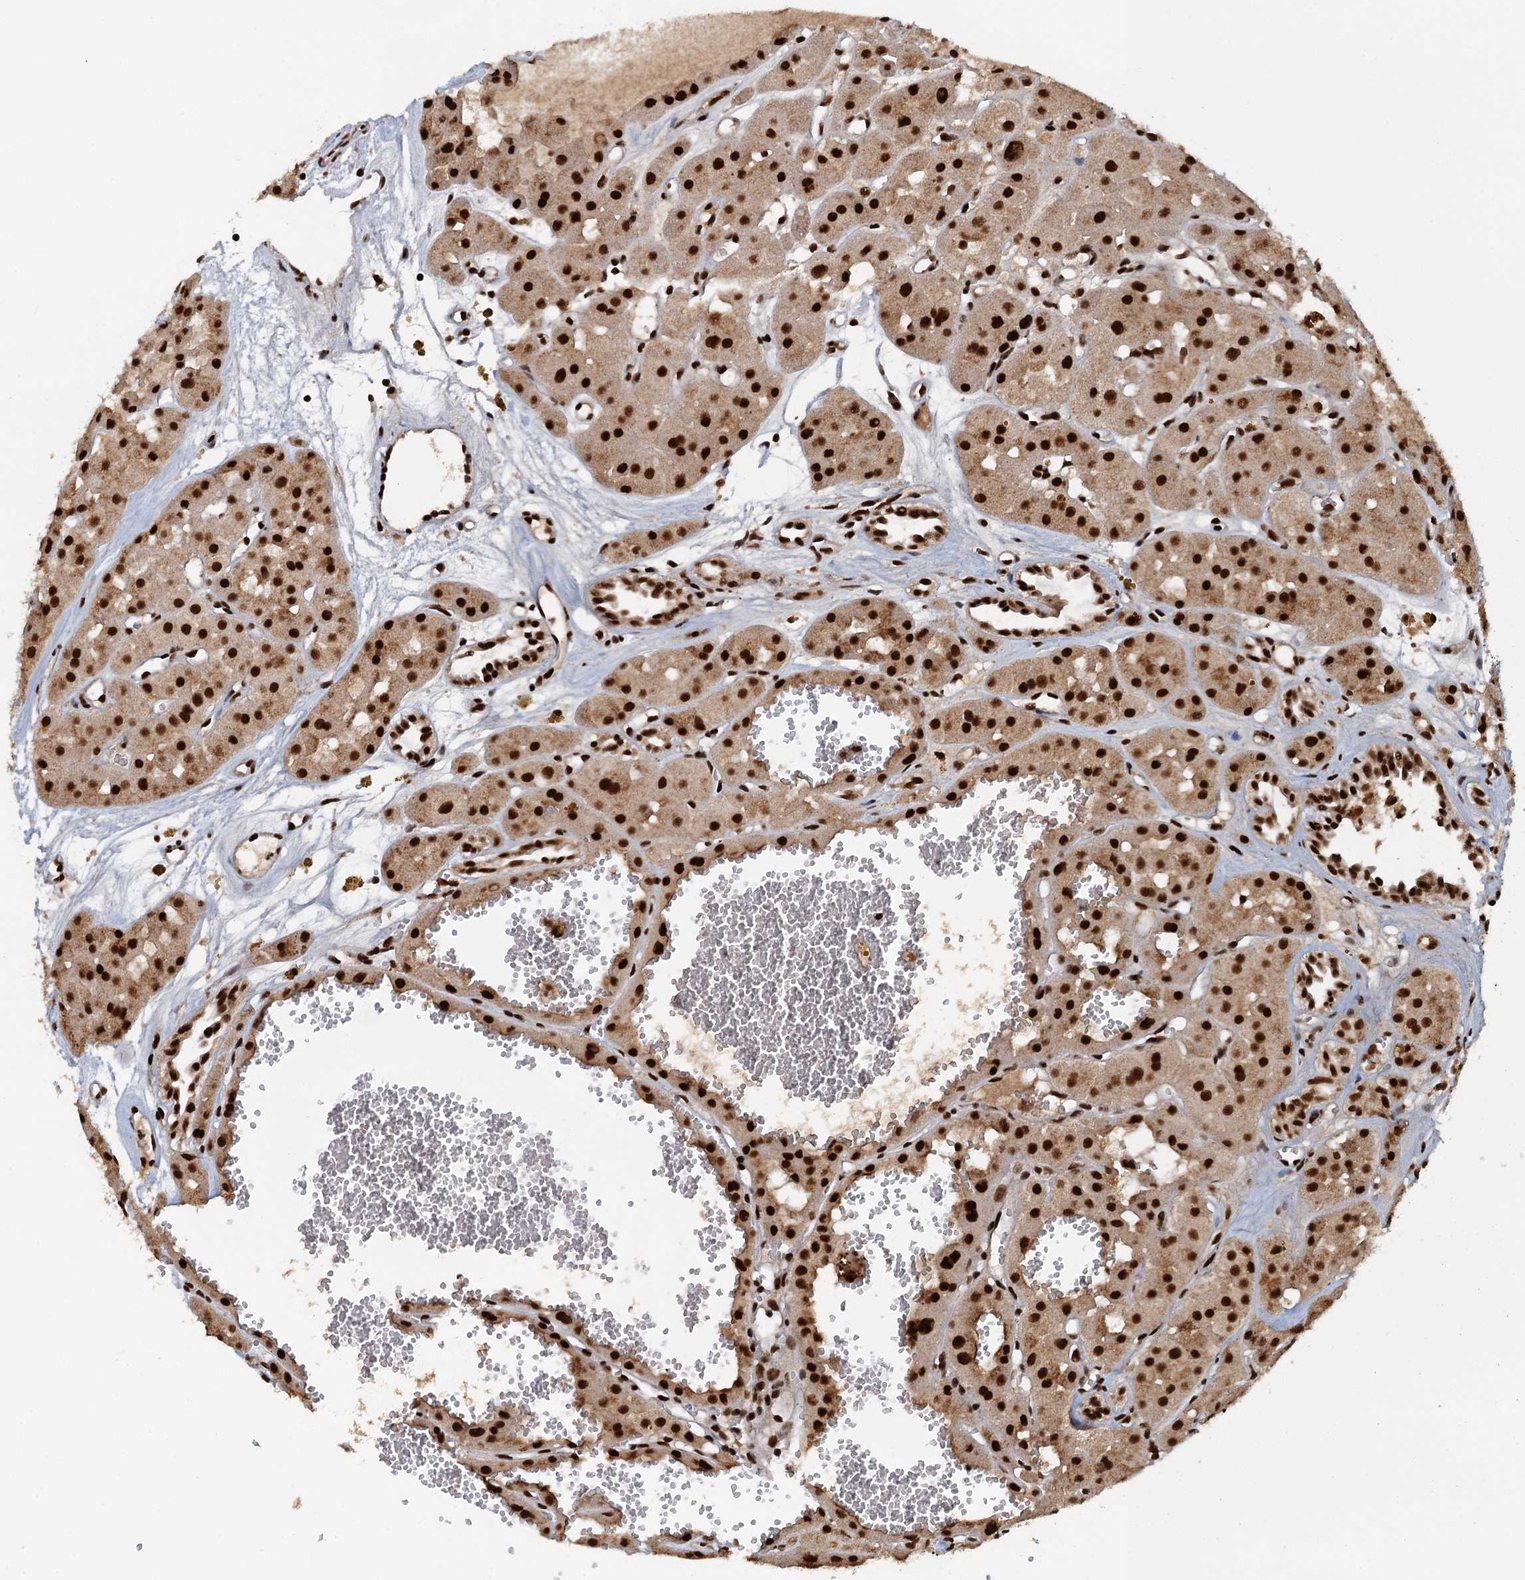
{"staining": {"intensity": "strong", "quantity": ">75%", "location": "nuclear"}, "tissue": "renal cancer", "cell_type": "Tumor cells", "image_type": "cancer", "snomed": [{"axis": "morphology", "description": "Carcinoma, NOS"}, {"axis": "topography", "description": "Kidney"}], "caption": "This is an image of IHC staining of renal cancer (carcinoma), which shows strong staining in the nuclear of tumor cells.", "gene": "ZC3H18", "patient": {"sex": "female", "age": 75}}